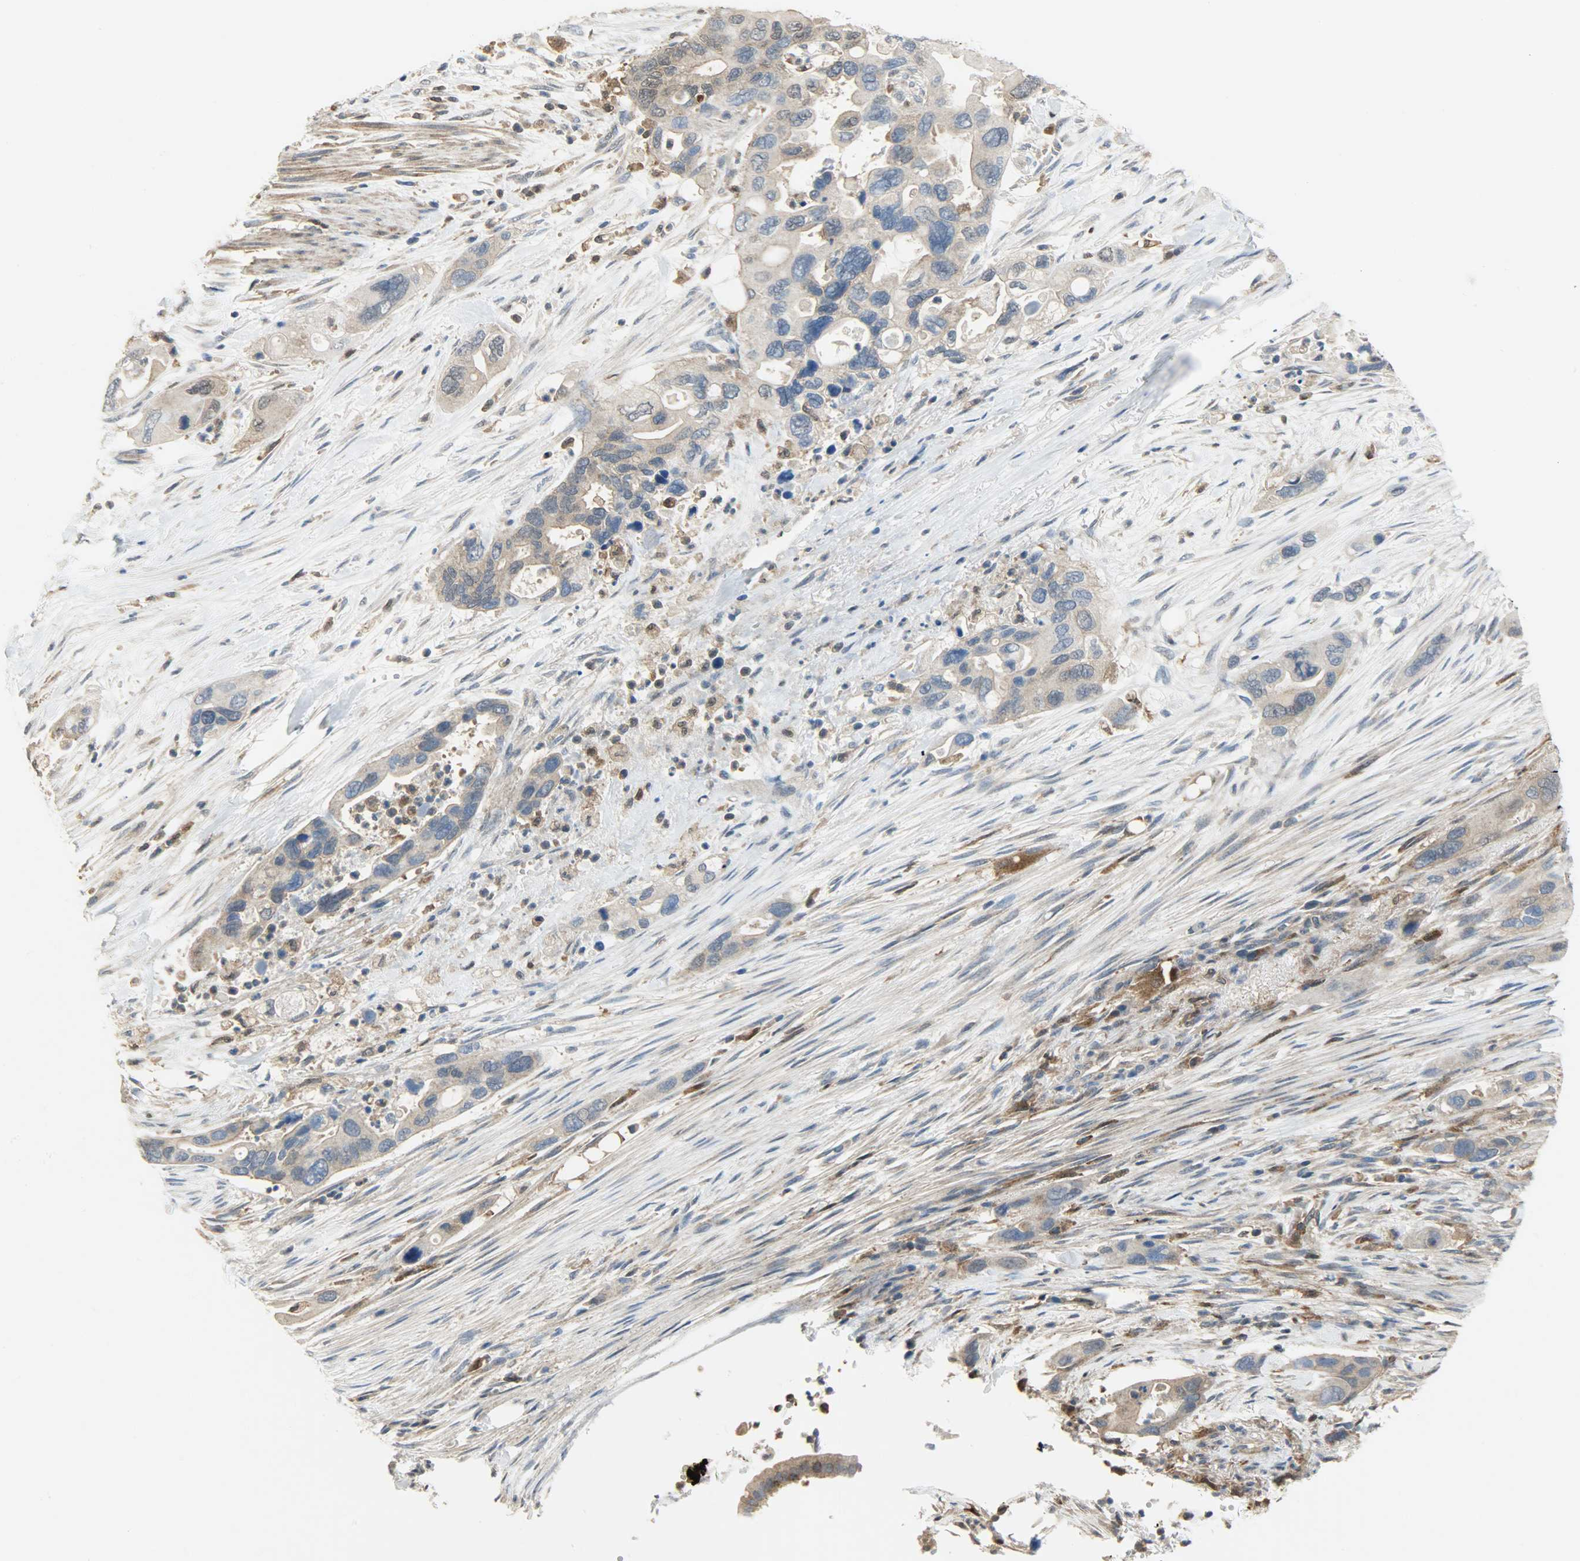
{"staining": {"intensity": "moderate", "quantity": ">75%", "location": "cytoplasmic/membranous"}, "tissue": "pancreatic cancer", "cell_type": "Tumor cells", "image_type": "cancer", "snomed": [{"axis": "morphology", "description": "Adenocarcinoma, NOS"}, {"axis": "topography", "description": "Pancreas"}], "caption": "Immunohistochemical staining of human pancreatic cancer demonstrates medium levels of moderate cytoplasmic/membranous protein staining in approximately >75% of tumor cells.", "gene": "TRIM21", "patient": {"sex": "female", "age": 71}}